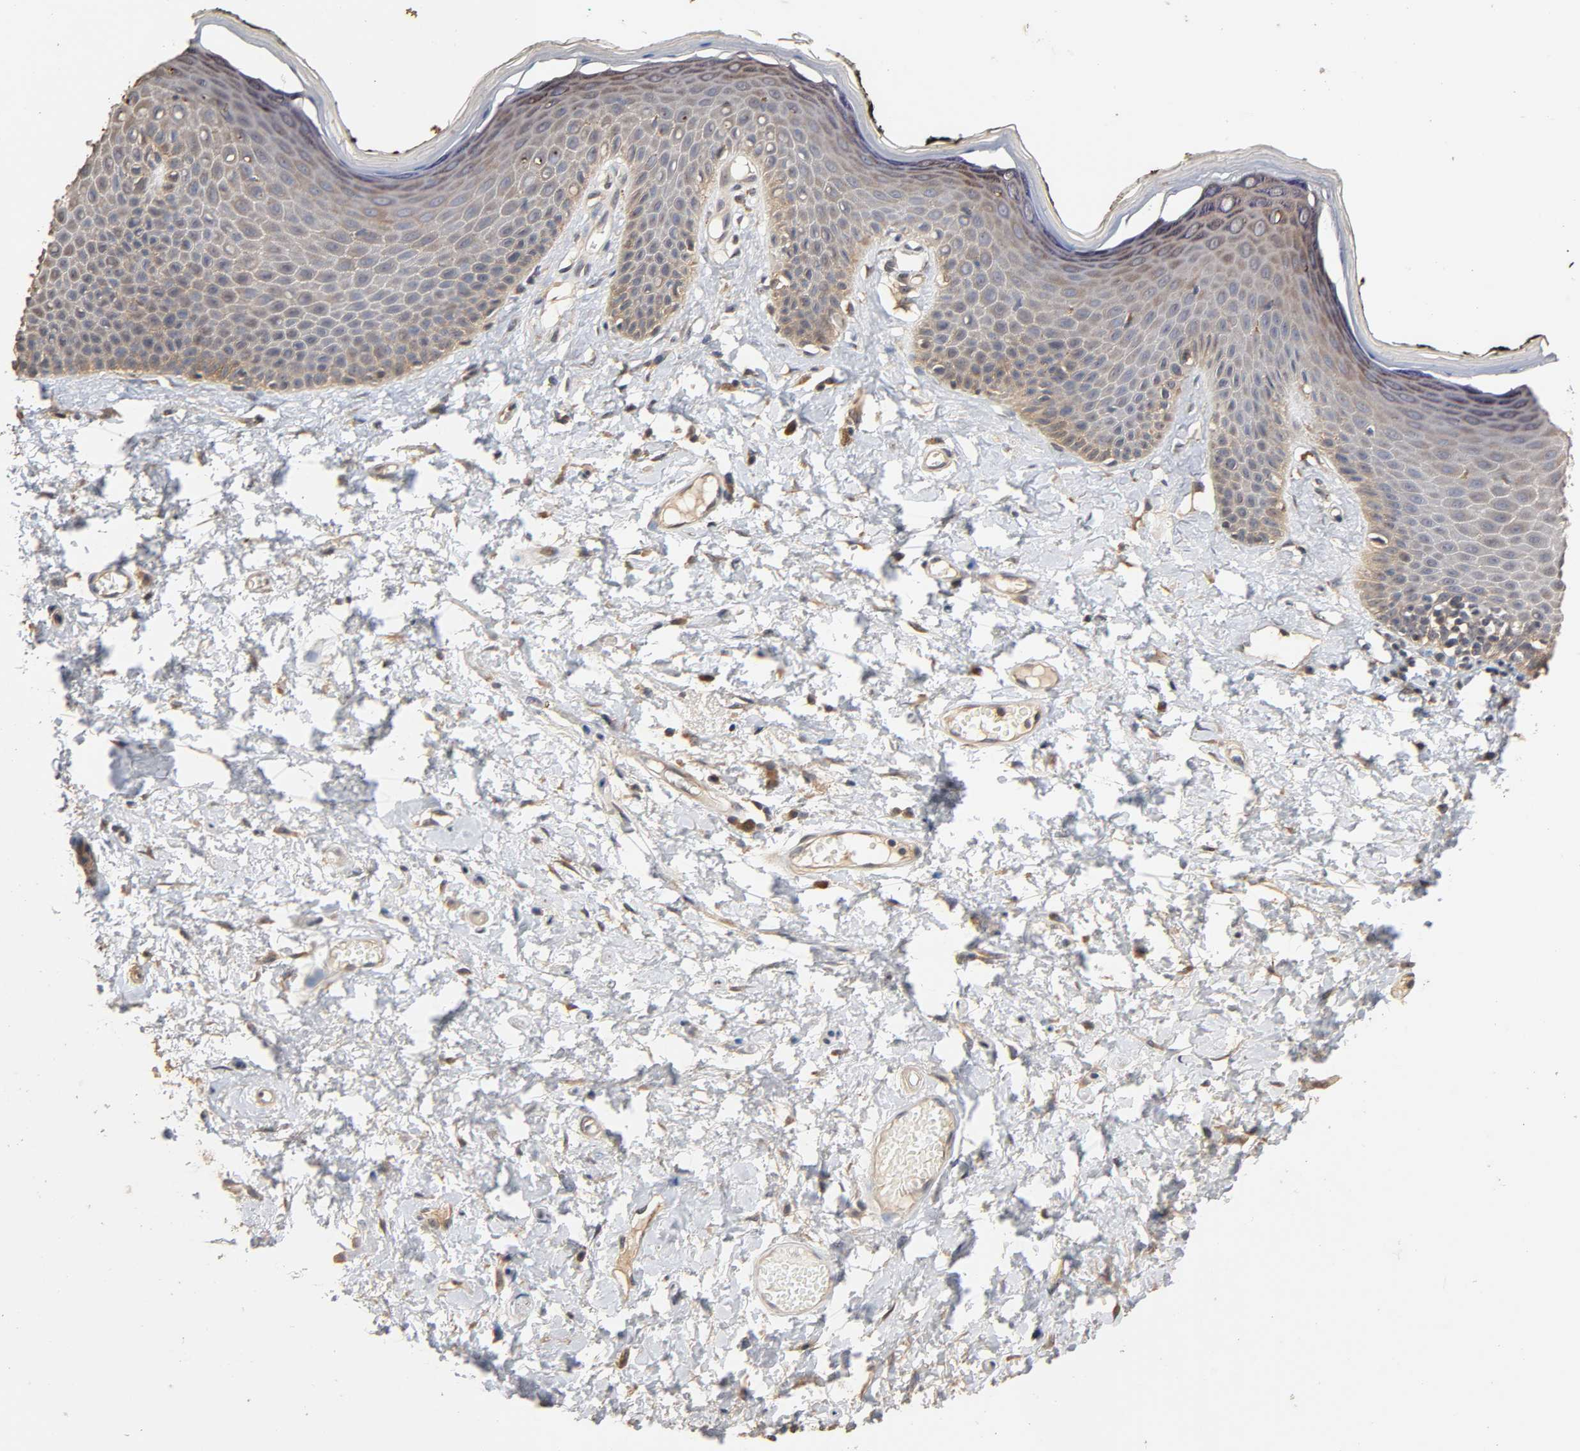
{"staining": {"intensity": "weak", "quantity": ">75%", "location": "cytoplasmic/membranous"}, "tissue": "skin", "cell_type": "Epidermal cells", "image_type": "normal", "snomed": [{"axis": "morphology", "description": "Normal tissue, NOS"}, {"axis": "morphology", "description": "Inflammation, NOS"}, {"axis": "topography", "description": "Vulva"}], "caption": "Skin stained with a brown dye demonstrates weak cytoplasmic/membranous positive positivity in approximately >75% of epidermal cells.", "gene": "ARHGEF7", "patient": {"sex": "female", "age": 84}}